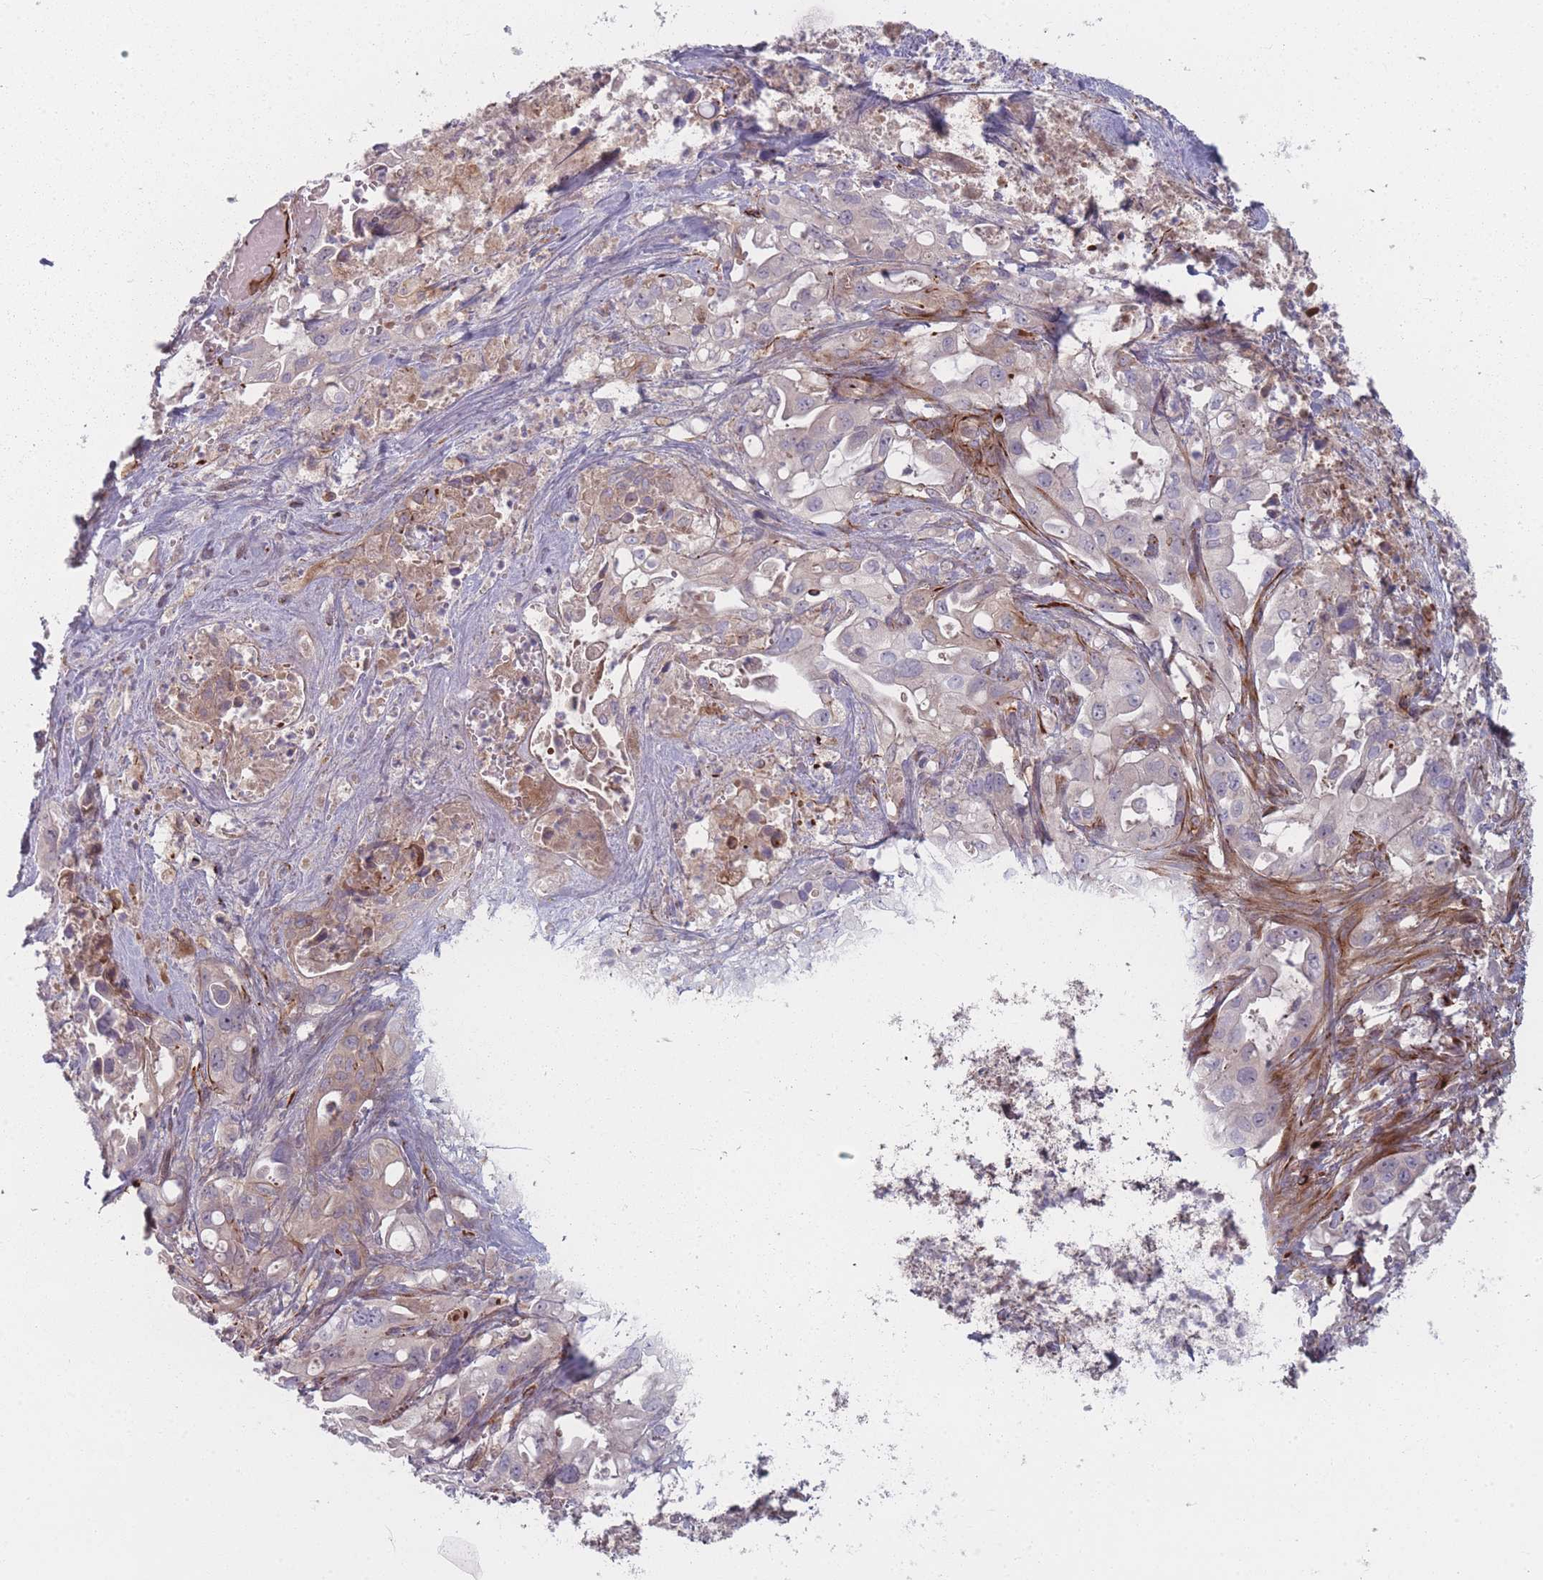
{"staining": {"intensity": "negative", "quantity": "none", "location": "none"}, "tissue": "pancreatic cancer", "cell_type": "Tumor cells", "image_type": "cancer", "snomed": [{"axis": "morphology", "description": "Adenocarcinoma, NOS"}, {"axis": "topography", "description": "Pancreas"}], "caption": "Pancreatic cancer (adenocarcinoma) stained for a protein using immunohistochemistry (IHC) displays no positivity tumor cells.", "gene": "EEF1AKMT2", "patient": {"sex": "female", "age": 61}}